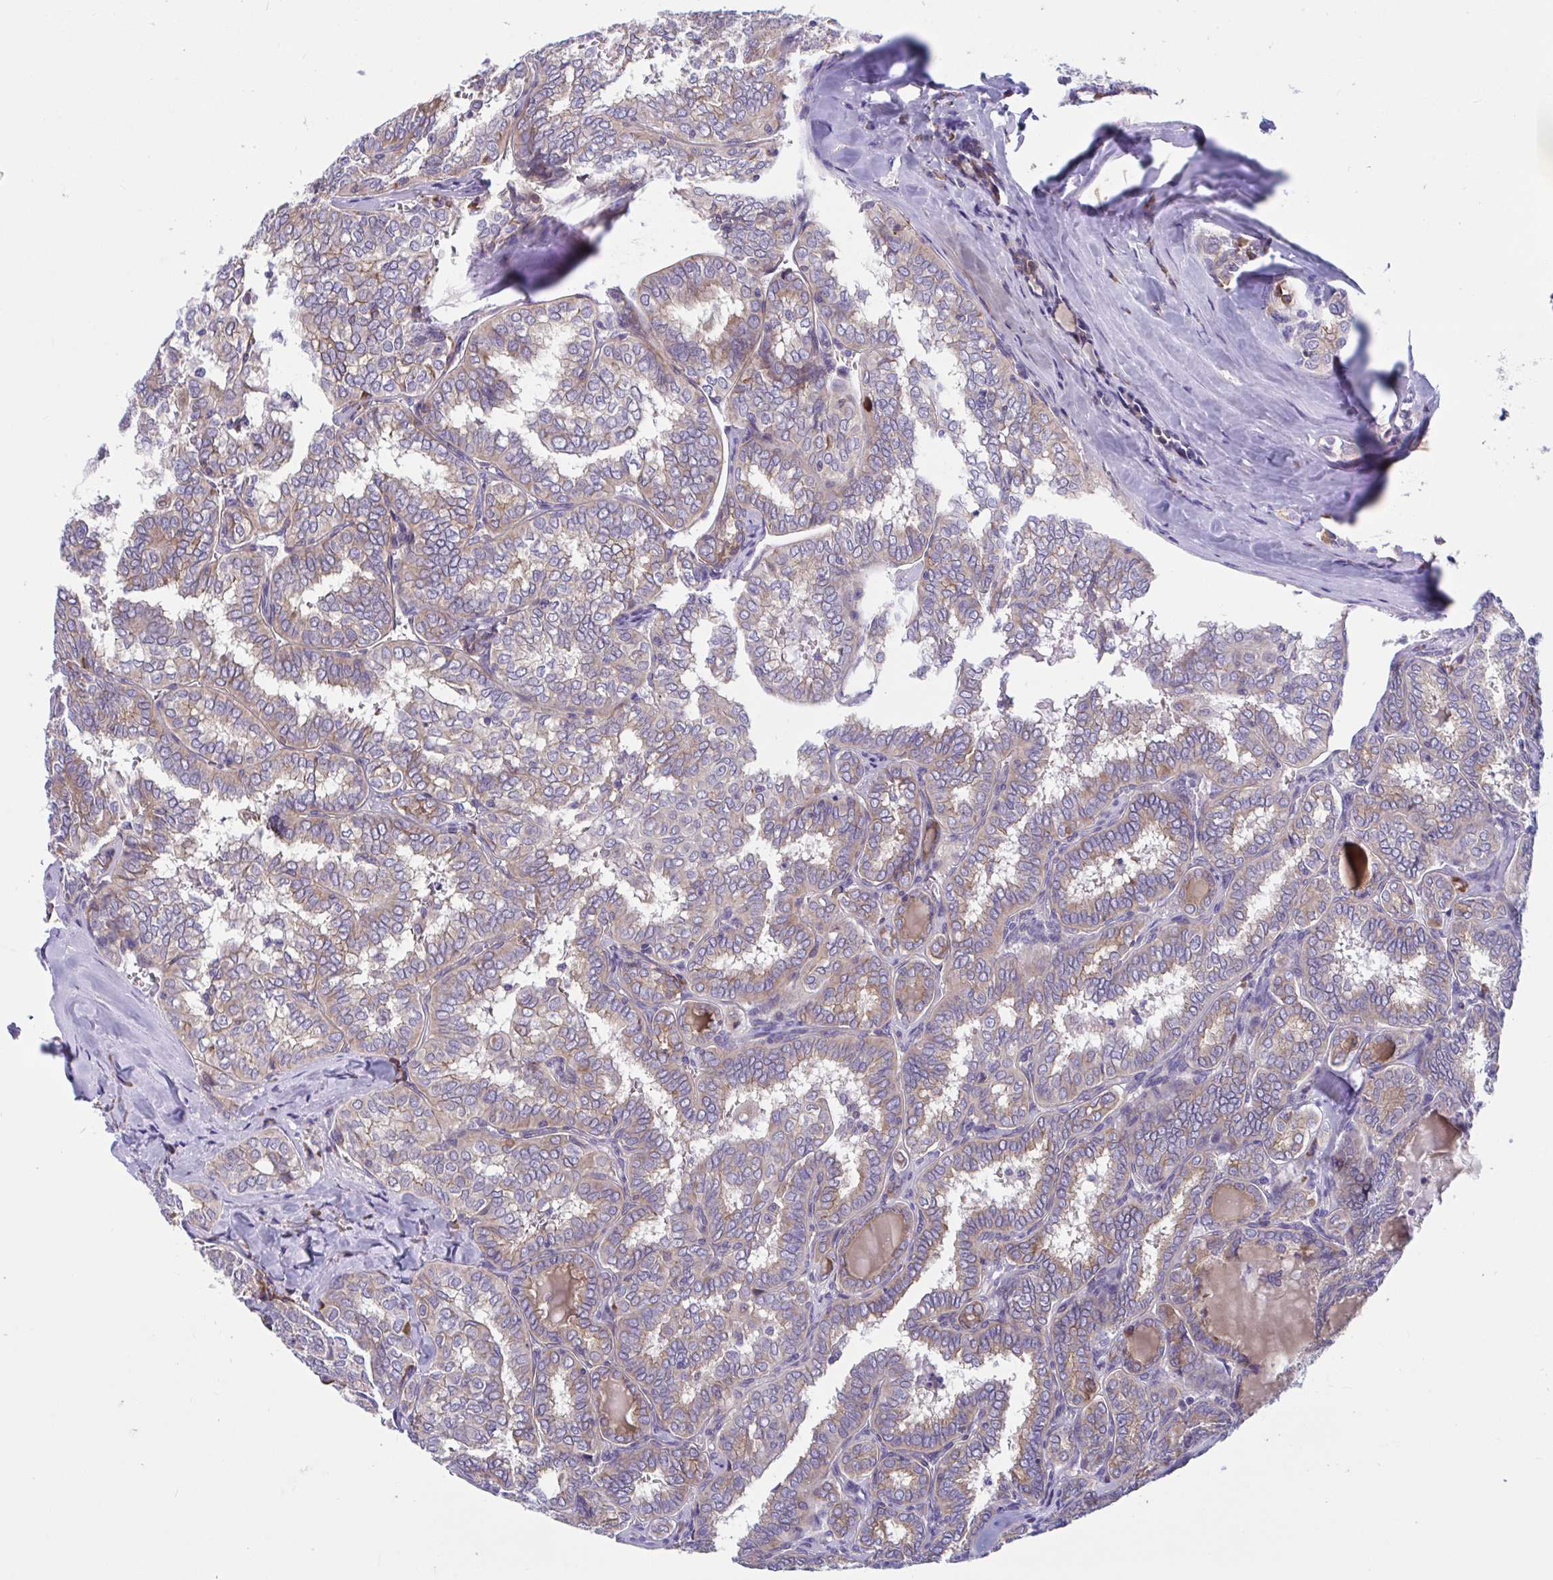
{"staining": {"intensity": "weak", "quantity": "25%-75%", "location": "cytoplasmic/membranous"}, "tissue": "thyroid cancer", "cell_type": "Tumor cells", "image_type": "cancer", "snomed": [{"axis": "morphology", "description": "Papillary adenocarcinoma, NOS"}, {"axis": "topography", "description": "Thyroid gland"}], "caption": "This photomicrograph reveals IHC staining of human thyroid cancer (papillary adenocarcinoma), with low weak cytoplasmic/membranous staining in approximately 25%-75% of tumor cells.", "gene": "WBP1", "patient": {"sex": "female", "age": 30}}